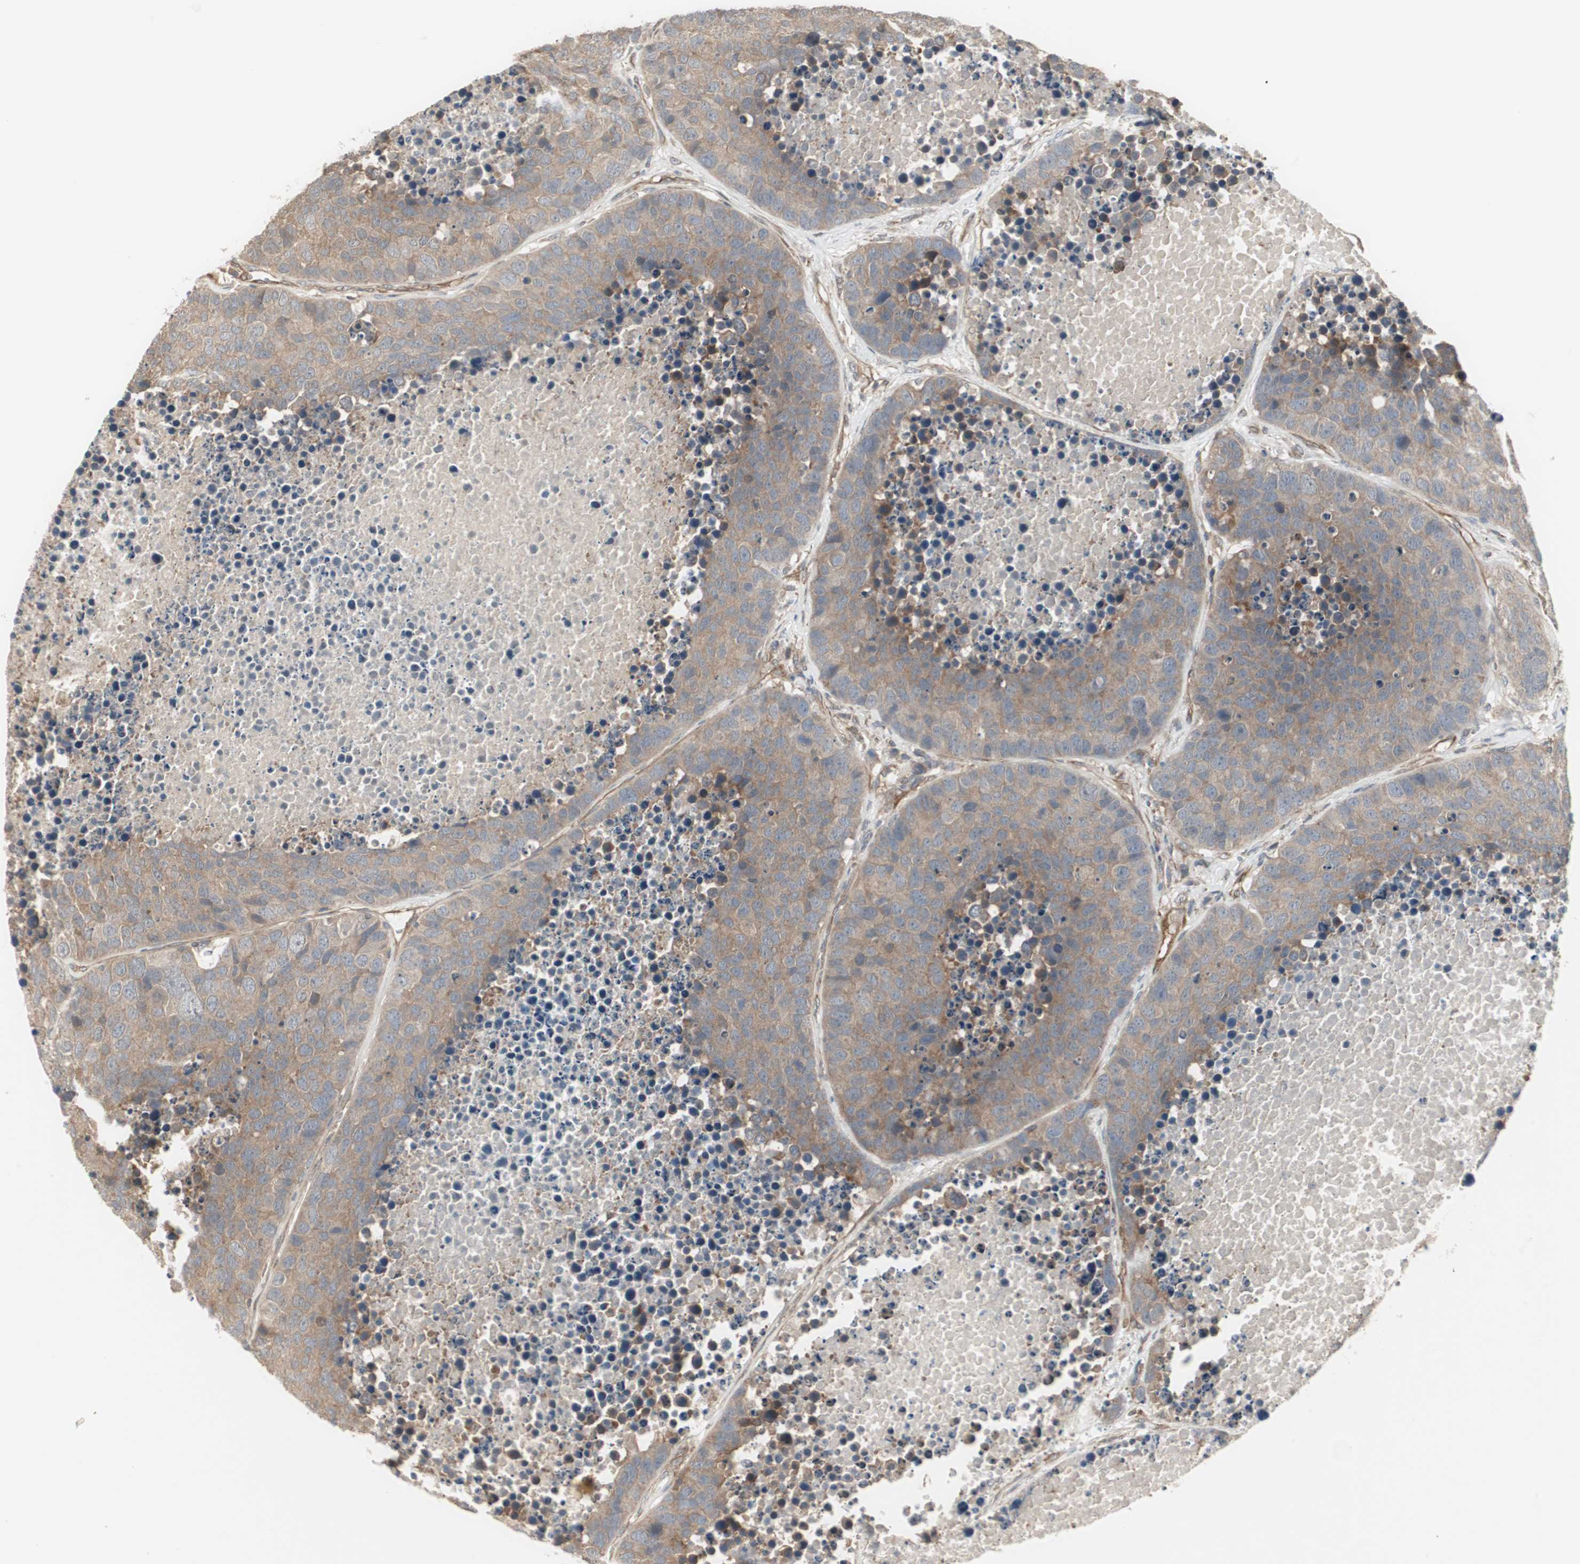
{"staining": {"intensity": "weak", "quantity": ">75%", "location": "cytoplasmic/membranous"}, "tissue": "carcinoid", "cell_type": "Tumor cells", "image_type": "cancer", "snomed": [{"axis": "morphology", "description": "Carcinoid, malignant, NOS"}, {"axis": "topography", "description": "Lung"}], "caption": "Weak cytoplasmic/membranous expression is present in approximately >75% of tumor cells in carcinoid.", "gene": "PFDN1", "patient": {"sex": "male", "age": 60}}